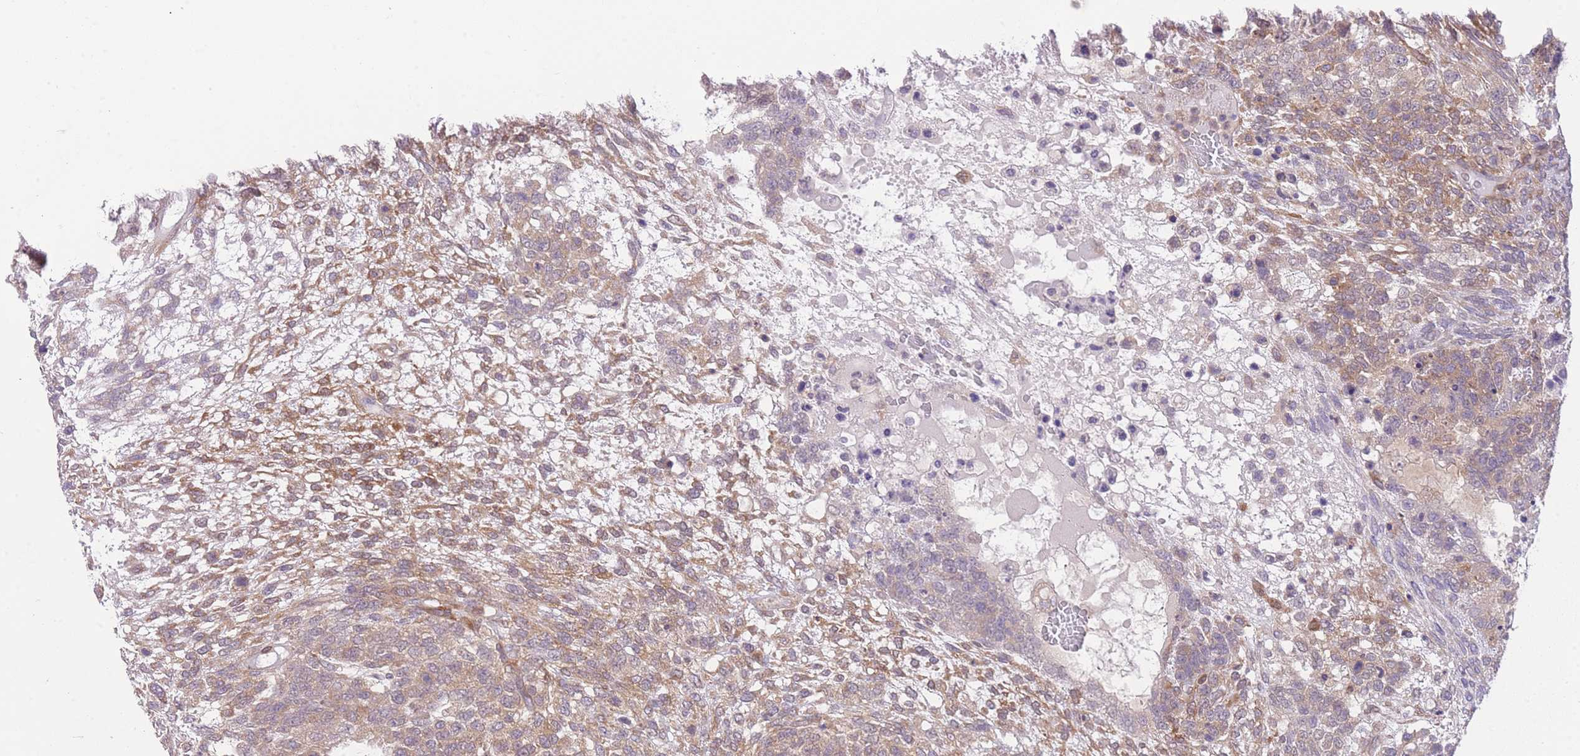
{"staining": {"intensity": "weak", "quantity": "25%-75%", "location": "cytoplasmic/membranous"}, "tissue": "testis cancer", "cell_type": "Tumor cells", "image_type": "cancer", "snomed": [{"axis": "morphology", "description": "Carcinoma, Embryonal, NOS"}, {"axis": "topography", "description": "Testis"}], "caption": "Immunohistochemical staining of human testis cancer (embryonal carcinoma) exhibits low levels of weak cytoplasmic/membranous protein positivity in about 25%-75% of tumor cells.", "gene": "PRKAR1A", "patient": {"sex": "male", "age": 23}}